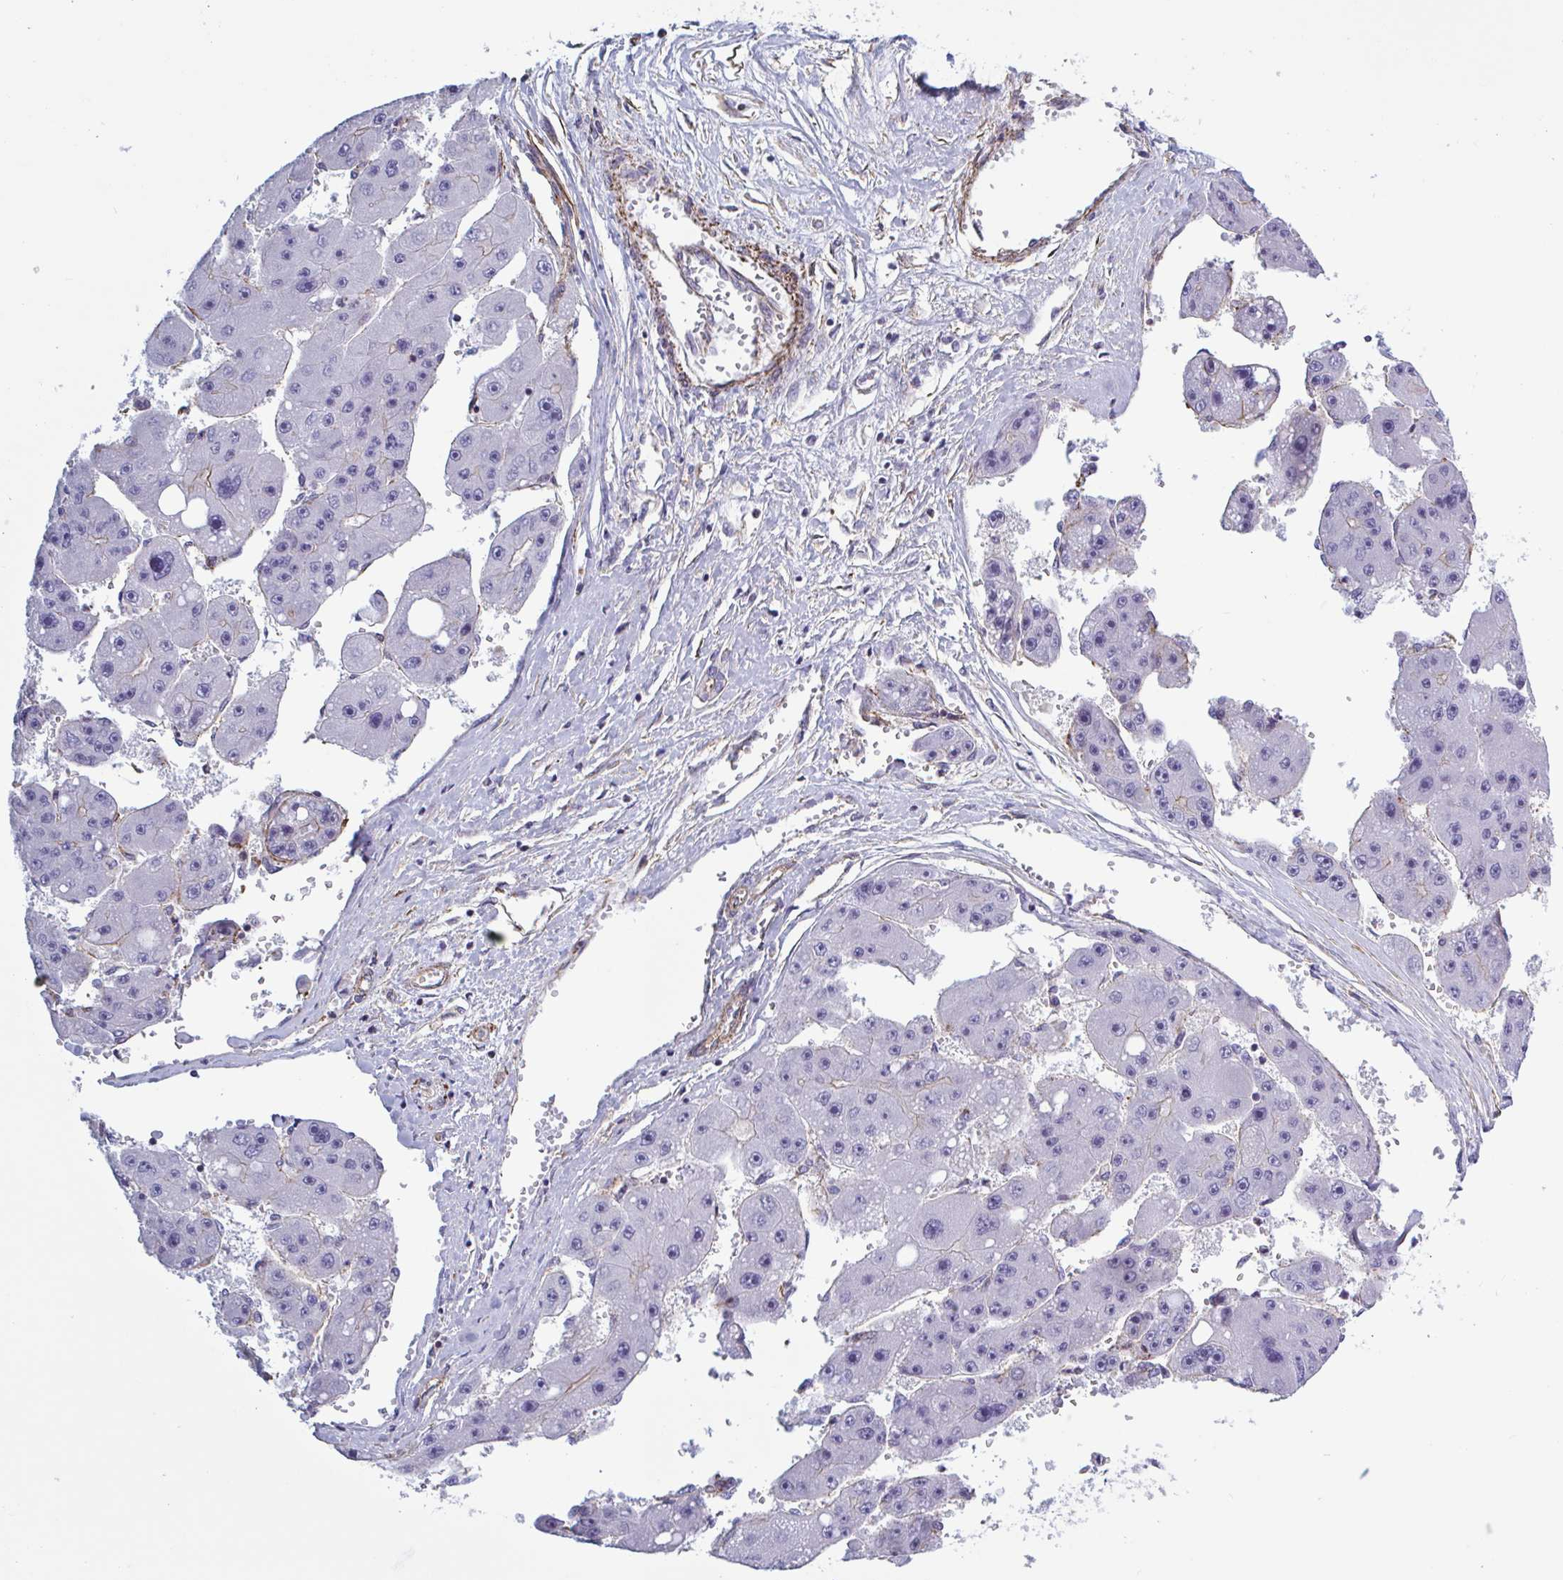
{"staining": {"intensity": "negative", "quantity": "none", "location": "none"}, "tissue": "liver cancer", "cell_type": "Tumor cells", "image_type": "cancer", "snomed": [{"axis": "morphology", "description": "Carcinoma, Hepatocellular, NOS"}, {"axis": "topography", "description": "Liver"}], "caption": "IHC photomicrograph of liver cancer (hepatocellular carcinoma) stained for a protein (brown), which reveals no staining in tumor cells.", "gene": "SHISA7", "patient": {"sex": "female", "age": 61}}